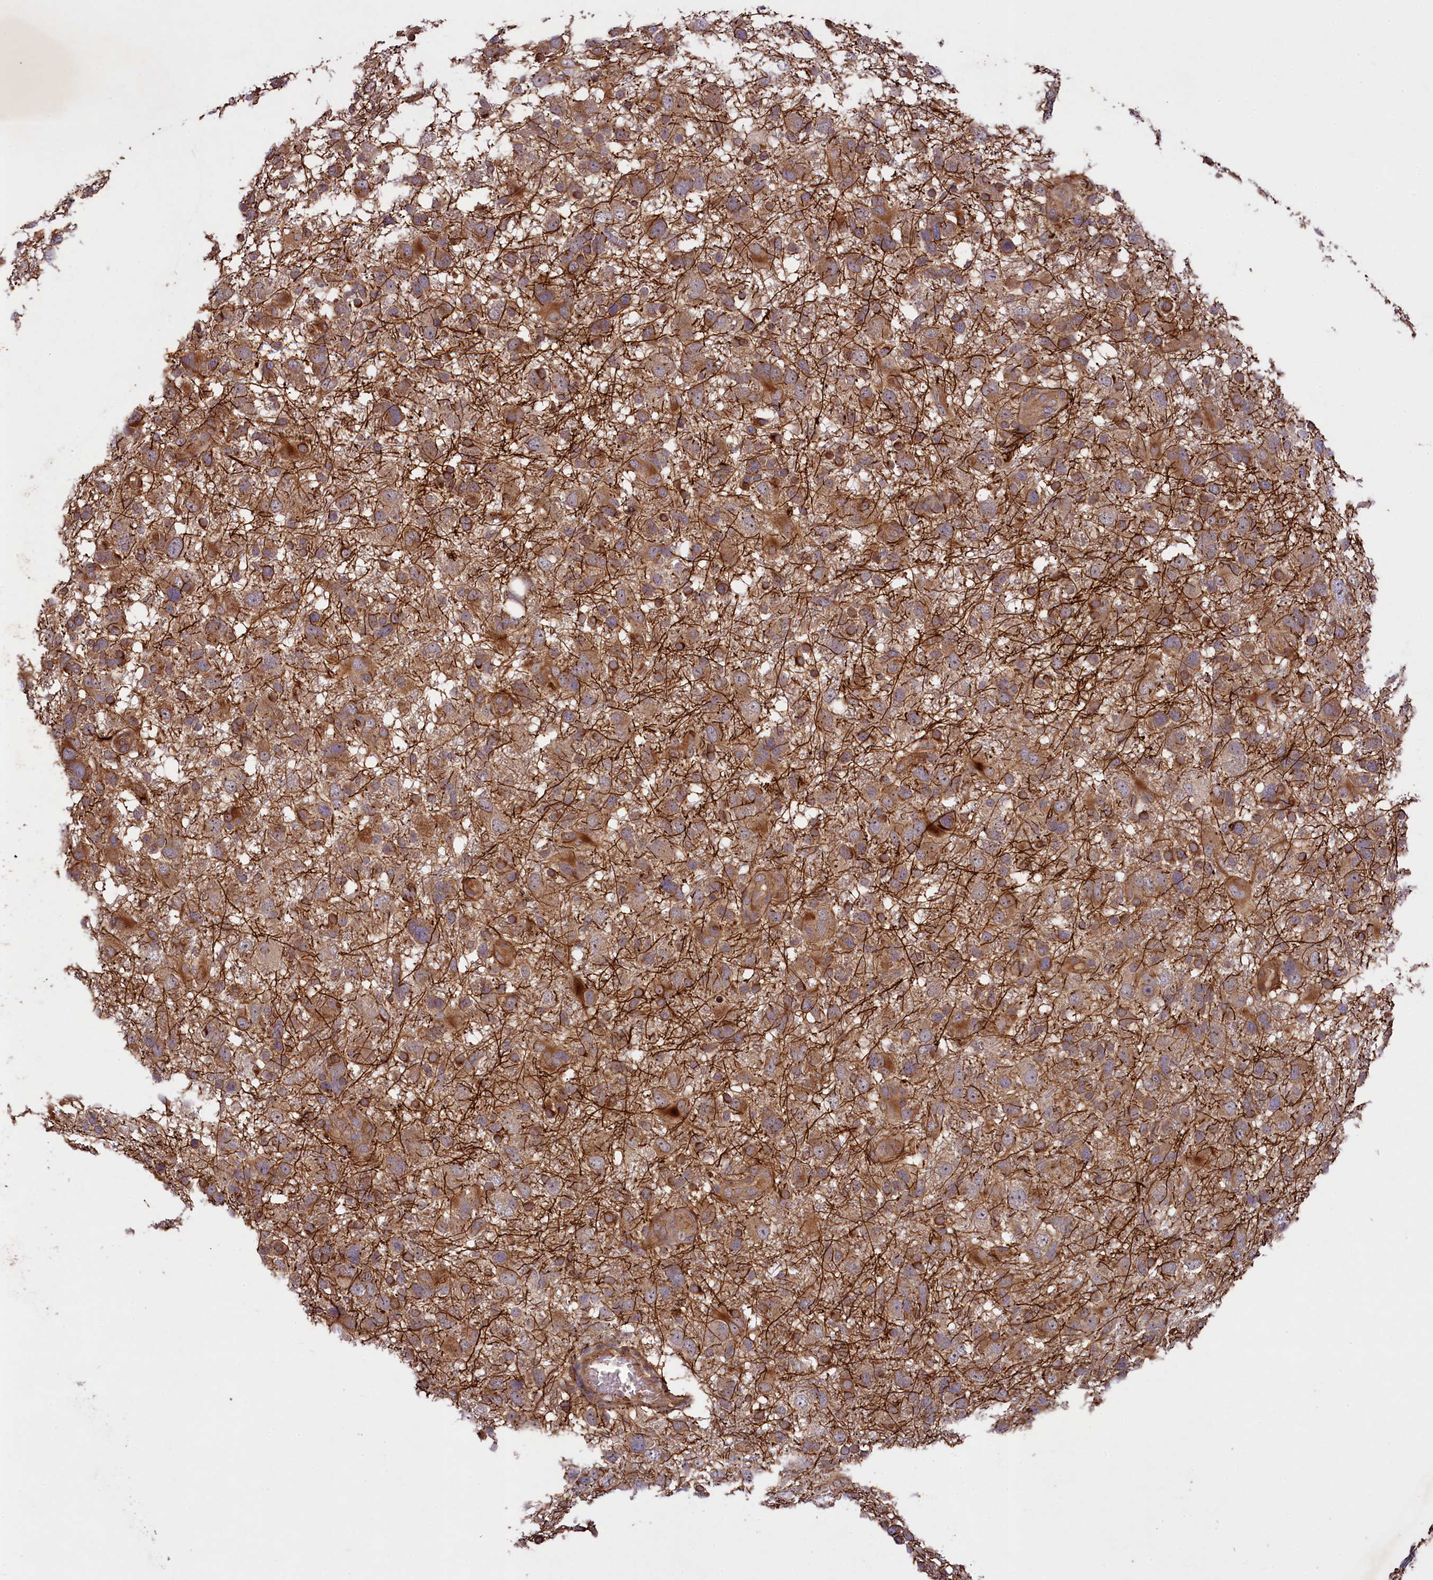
{"staining": {"intensity": "moderate", "quantity": ">75%", "location": "cytoplasmic/membranous"}, "tissue": "glioma", "cell_type": "Tumor cells", "image_type": "cancer", "snomed": [{"axis": "morphology", "description": "Glioma, malignant, High grade"}, {"axis": "topography", "description": "Brain"}], "caption": "Moderate cytoplasmic/membranous expression for a protein is seen in about >75% of tumor cells of glioma using IHC.", "gene": "CCDC102A", "patient": {"sex": "male", "age": 61}}